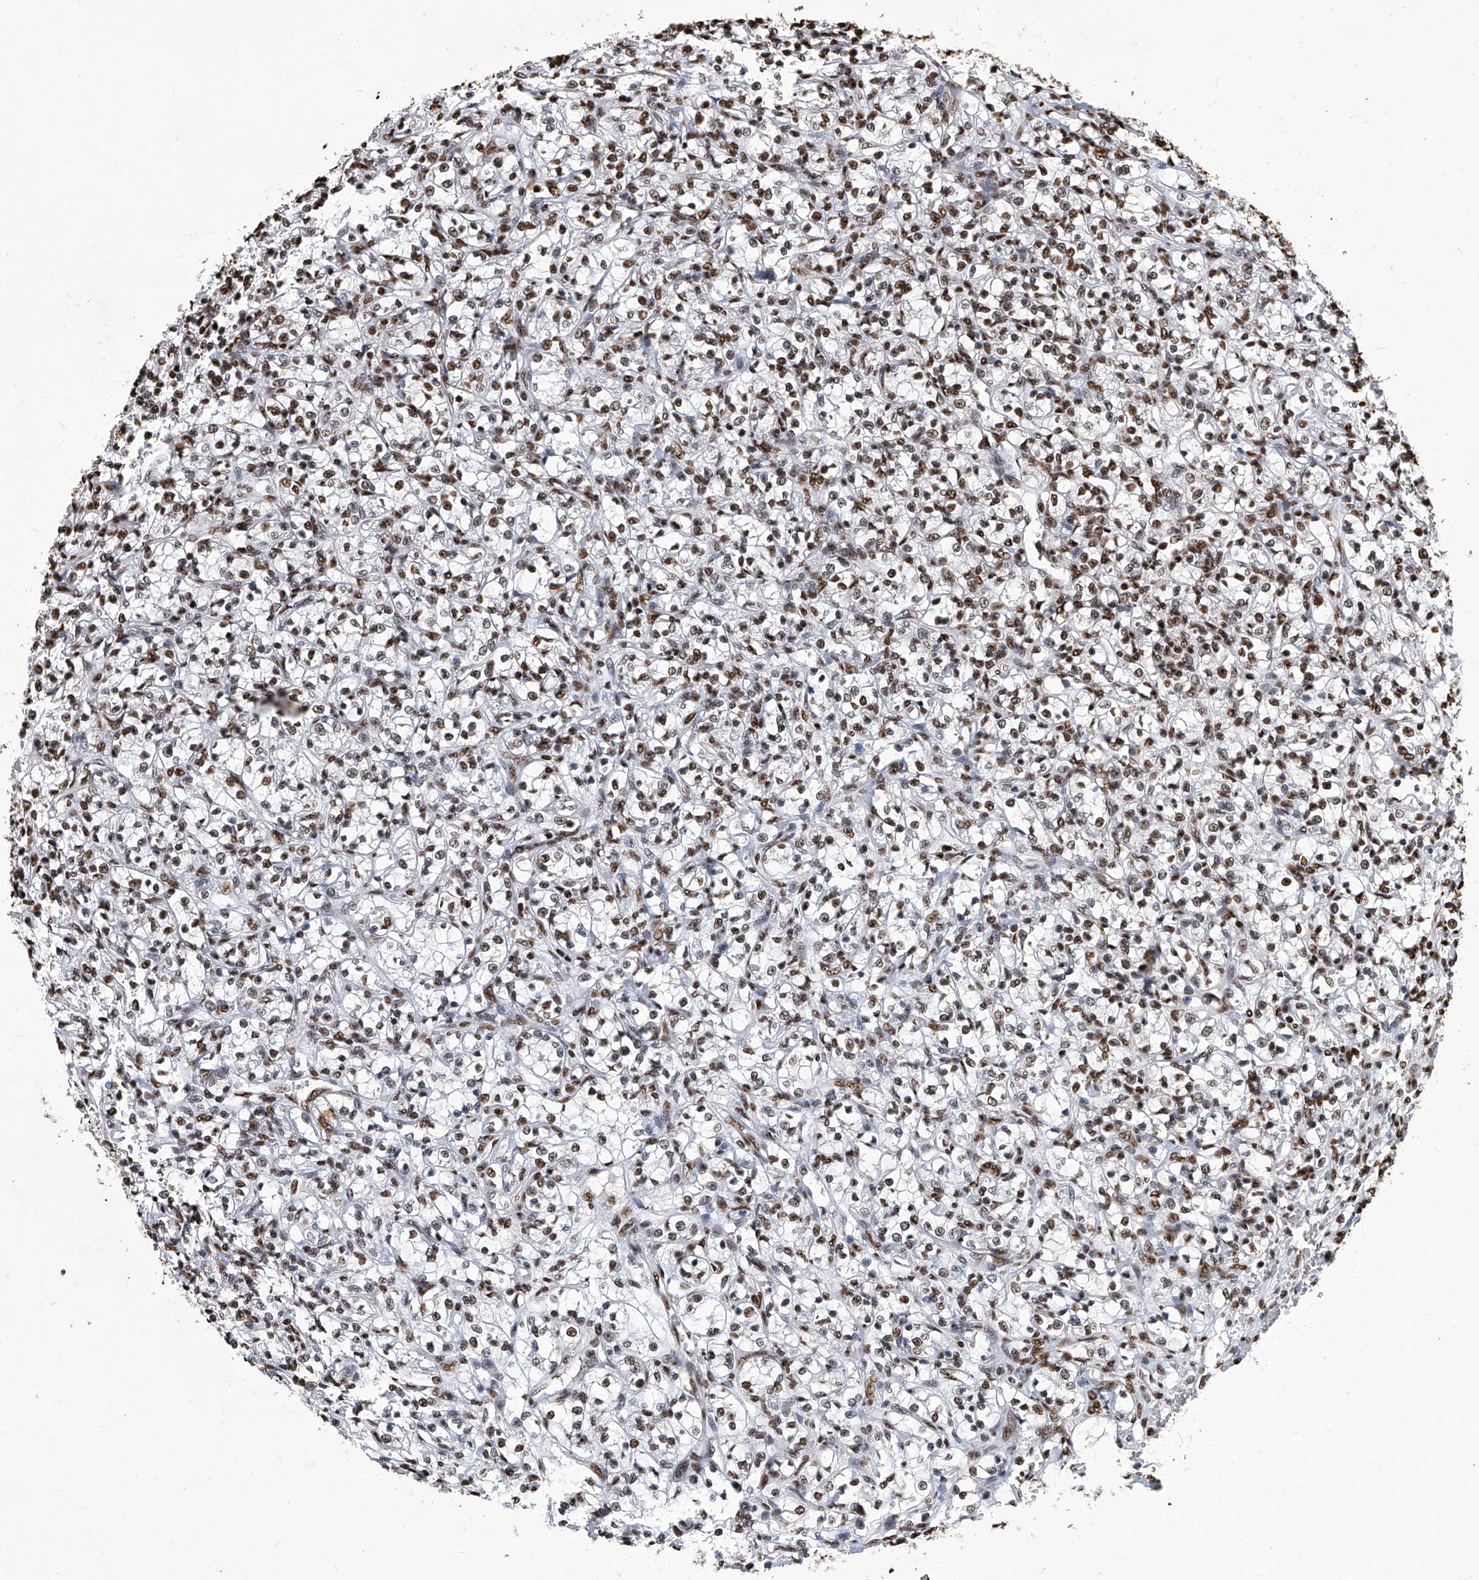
{"staining": {"intensity": "moderate", "quantity": ">75%", "location": "nuclear"}, "tissue": "renal cancer", "cell_type": "Tumor cells", "image_type": "cancer", "snomed": [{"axis": "morphology", "description": "Adenocarcinoma, NOS"}, {"axis": "topography", "description": "Kidney"}], "caption": "High-power microscopy captured an immunohistochemistry micrograph of renal adenocarcinoma, revealing moderate nuclear expression in about >75% of tumor cells.", "gene": "HBP1", "patient": {"sex": "female", "age": 69}}